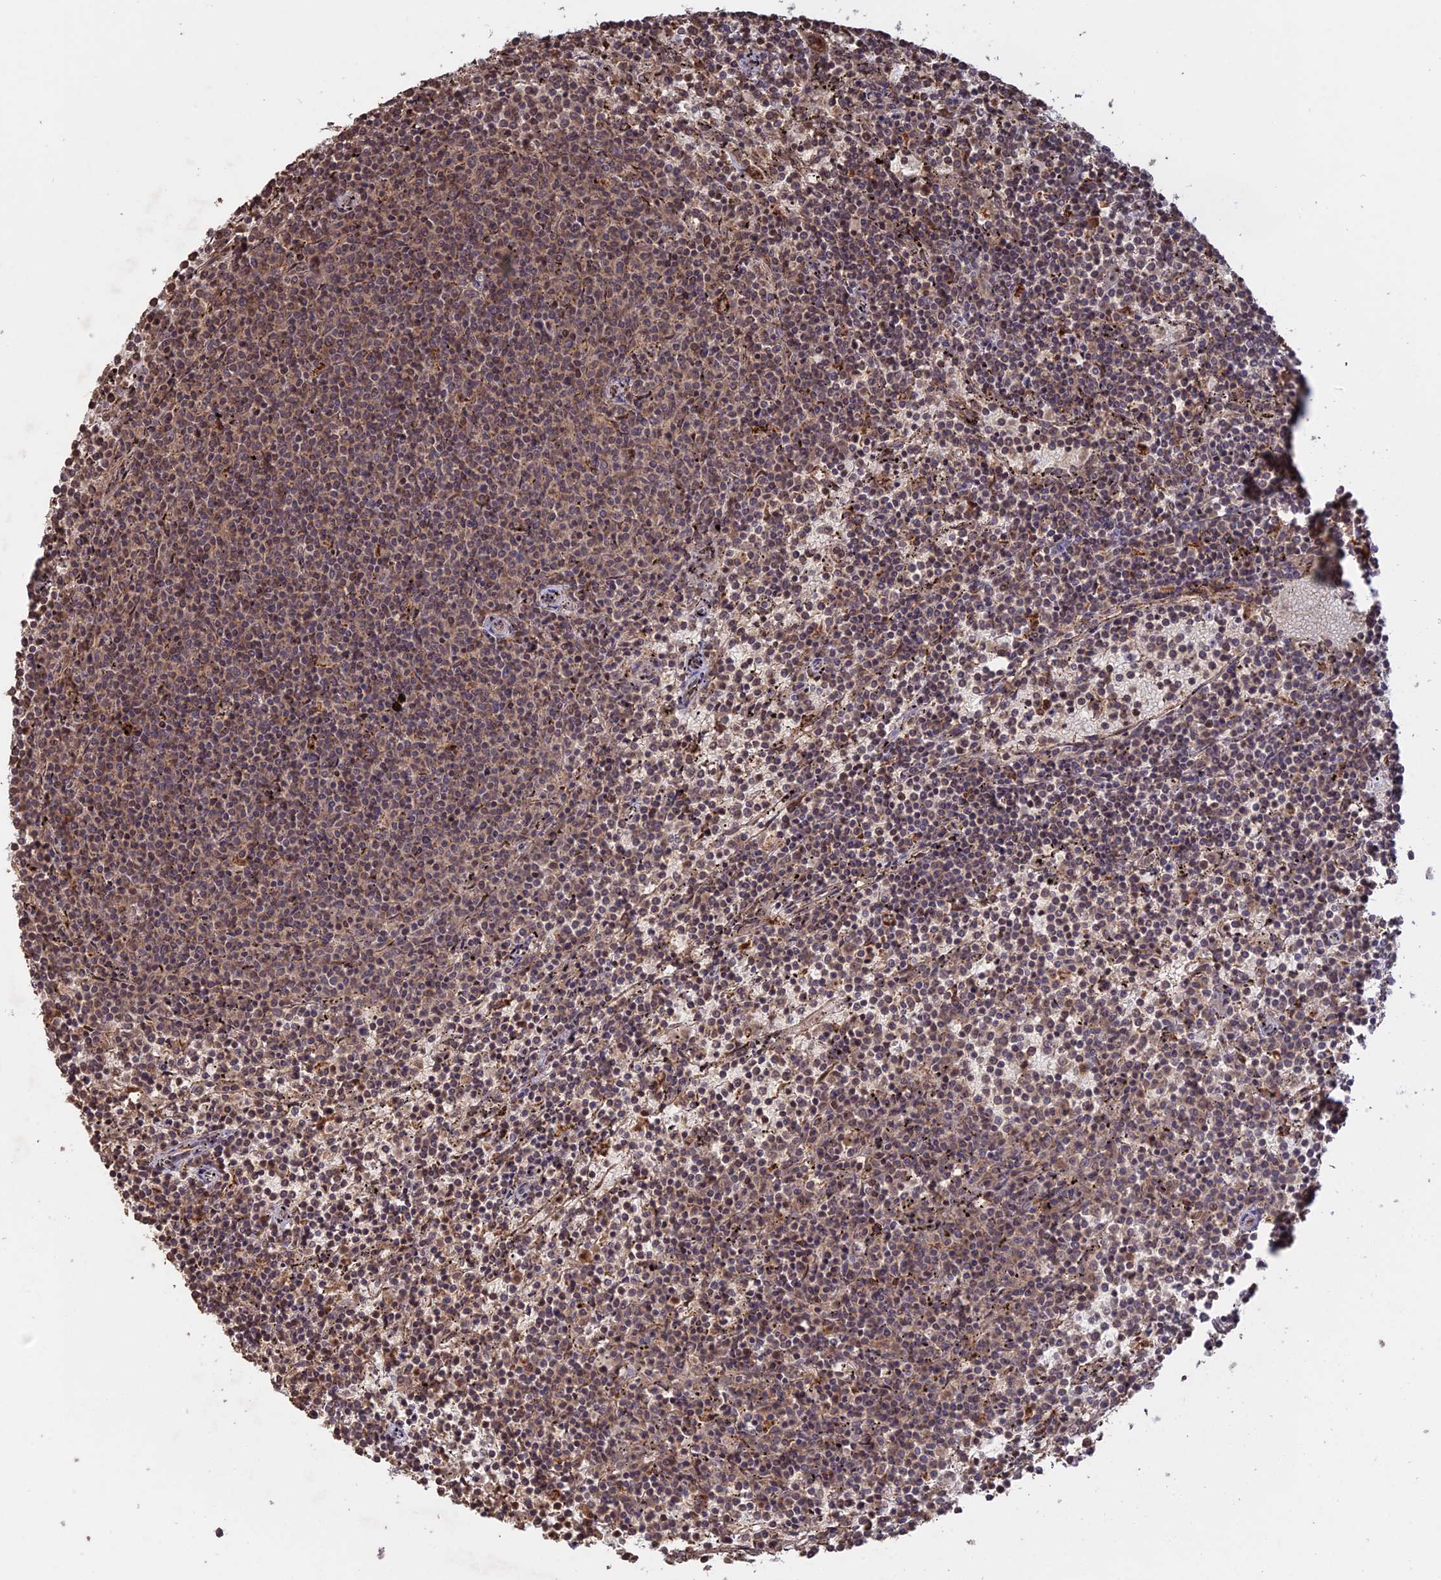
{"staining": {"intensity": "weak", "quantity": "25%-75%", "location": "nuclear"}, "tissue": "lymphoma", "cell_type": "Tumor cells", "image_type": "cancer", "snomed": [{"axis": "morphology", "description": "Malignant lymphoma, non-Hodgkin's type, Low grade"}, {"axis": "topography", "description": "Spleen"}], "caption": "The micrograph exhibits staining of malignant lymphoma, non-Hodgkin's type (low-grade), revealing weak nuclear protein staining (brown color) within tumor cells.", "gene": "FAM210B", "patient": {"sex": "female", "age": 50}}